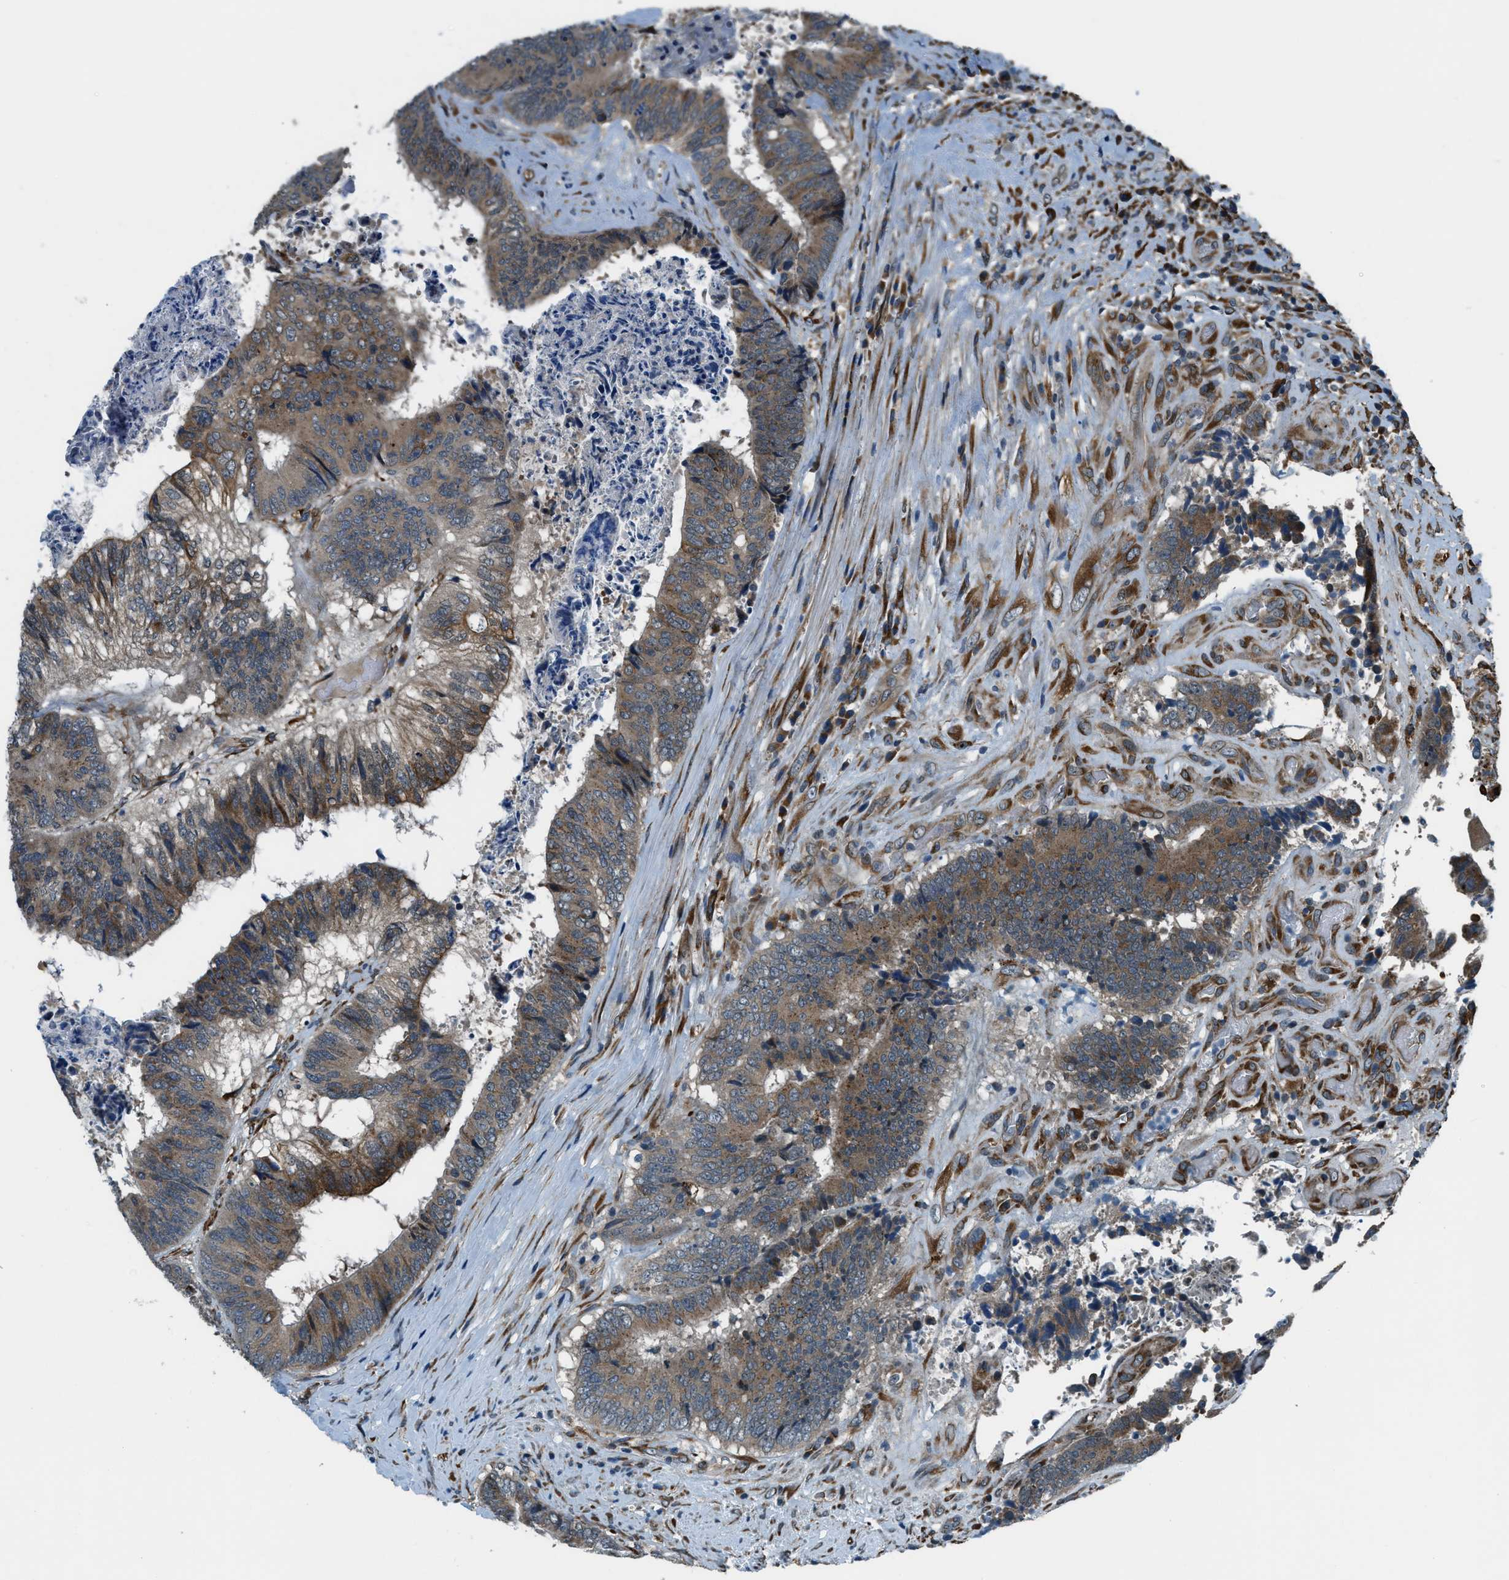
{"staining": {"intensity": "moderate", "quantity": ">75%", "location": "cytoplasmic/membranous"}, "tissue": "colorectal cancer", "cell_type": "Tumor cells", "image_type": "cancer", "snomed": [{"axis": "morphology", "description": "Adenocarcinoma, NOS"}, {"axis": "topography", "description": "Rectum"}], "caption": "An immunohistochemistry image of neoplastic tissue is shown. Protein staining in brown highlights moderate cytoplasmic/membranous positivity in colorectal adenocarcinoma within tumor cells.", "gene": "GINM1", "patient": {"sex": "male", "age": 72}}